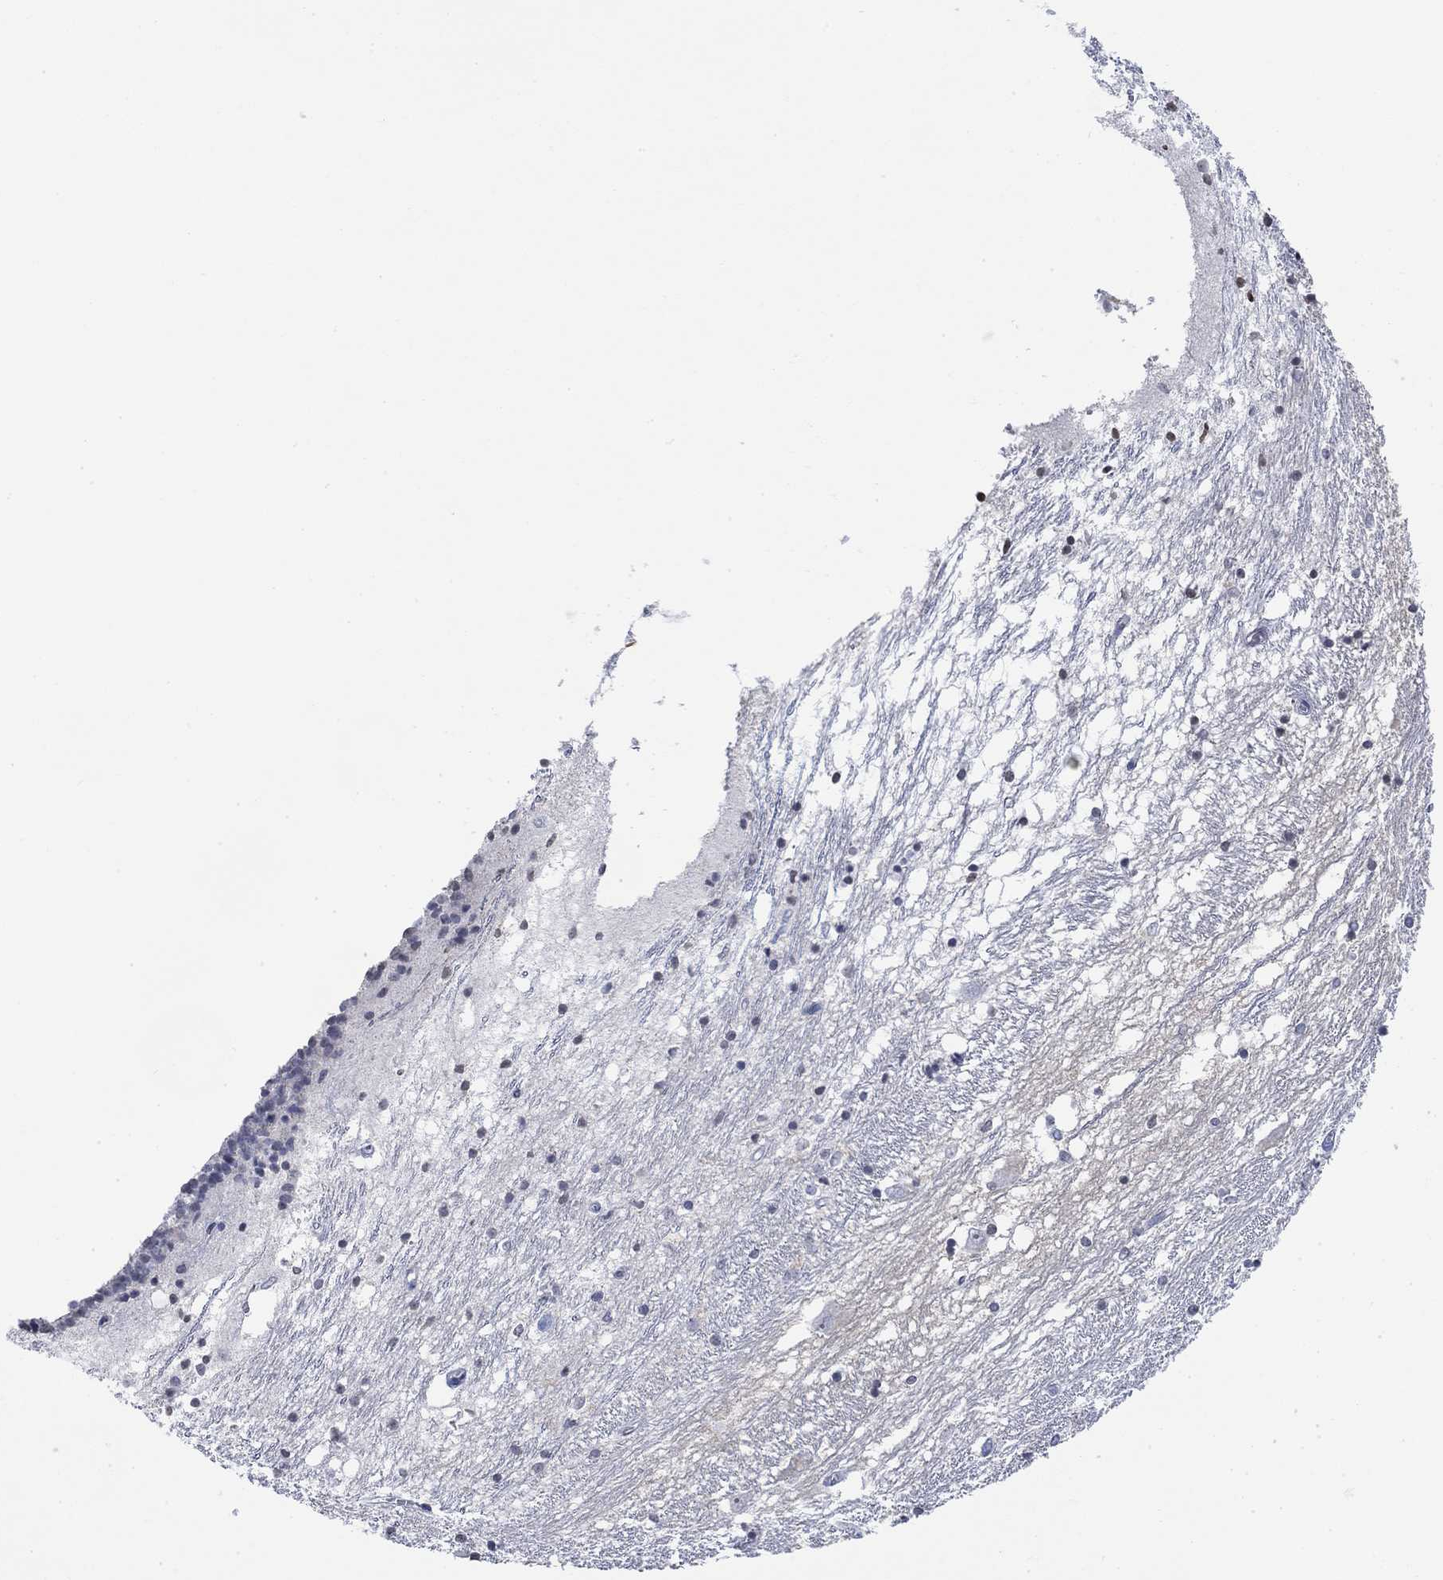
{"staining": {"intensity": "negative", "quantity": "none", "location": "none"}, "tissue": "caudate", "cell_type": "Glial cells", "image_type": "normal", "snomed": [{"axis": "morphology", "description": "Normal tissue, NOS"}, {"axis": "topography", "description": "Lateral ventricle wall"}], "caption": "A photomicrograph of caudate stained for a protein displays no brown staining in glial cells. (Brightfield microscopy of DAB (3,3'-diaminobenzidine) immunohistochemistry at high magnification).", "gene": "TMEM255A", "patient": {"sex": "female", "age": 71}}